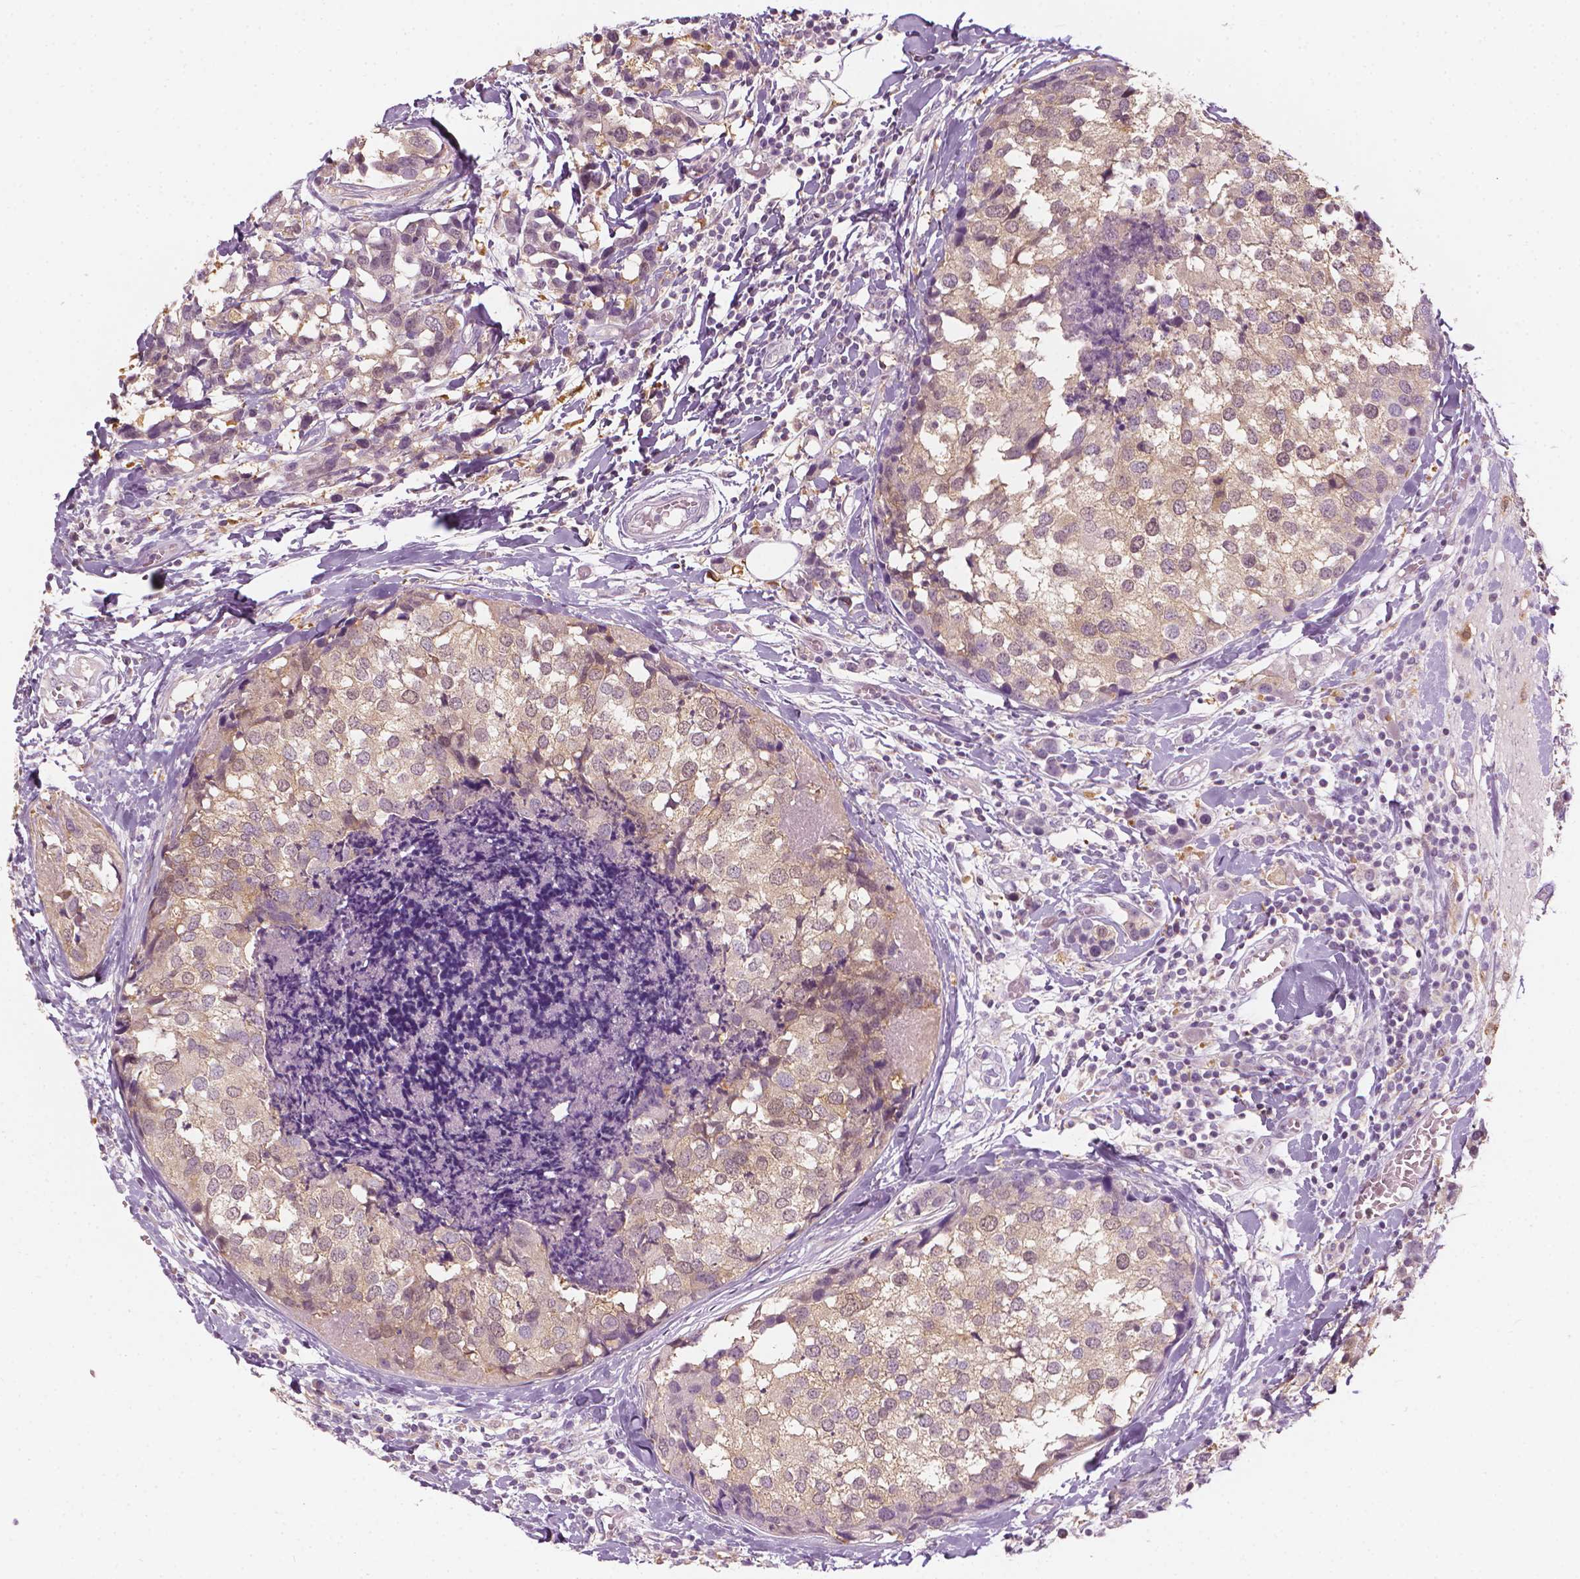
{"staining": {"intensity": "weak", "quantity": "<25%", "location": "cytoplasmic/membranous"}, "tissue": "breast cancer", "cell_type": "Tumor cells", "image_type": "cancer", "snomed": [{"axis": "morphology", "description": "Lobular carcinoma"}, {"axis": "topography", "description": "Breast"}], "caption": "An image of breast lobular carcinoma stained for a protein exhibits no brown staining in tumor cells. Brightfield microscopy of immunohistochemistry (IHC) stained with DAB (3,3'-diaminobenzidine) (brown) and hematoxylin (blue), captured at high magnification.", "gene": "SHMT1", "patient": {"sex": "female", "age": 59}}